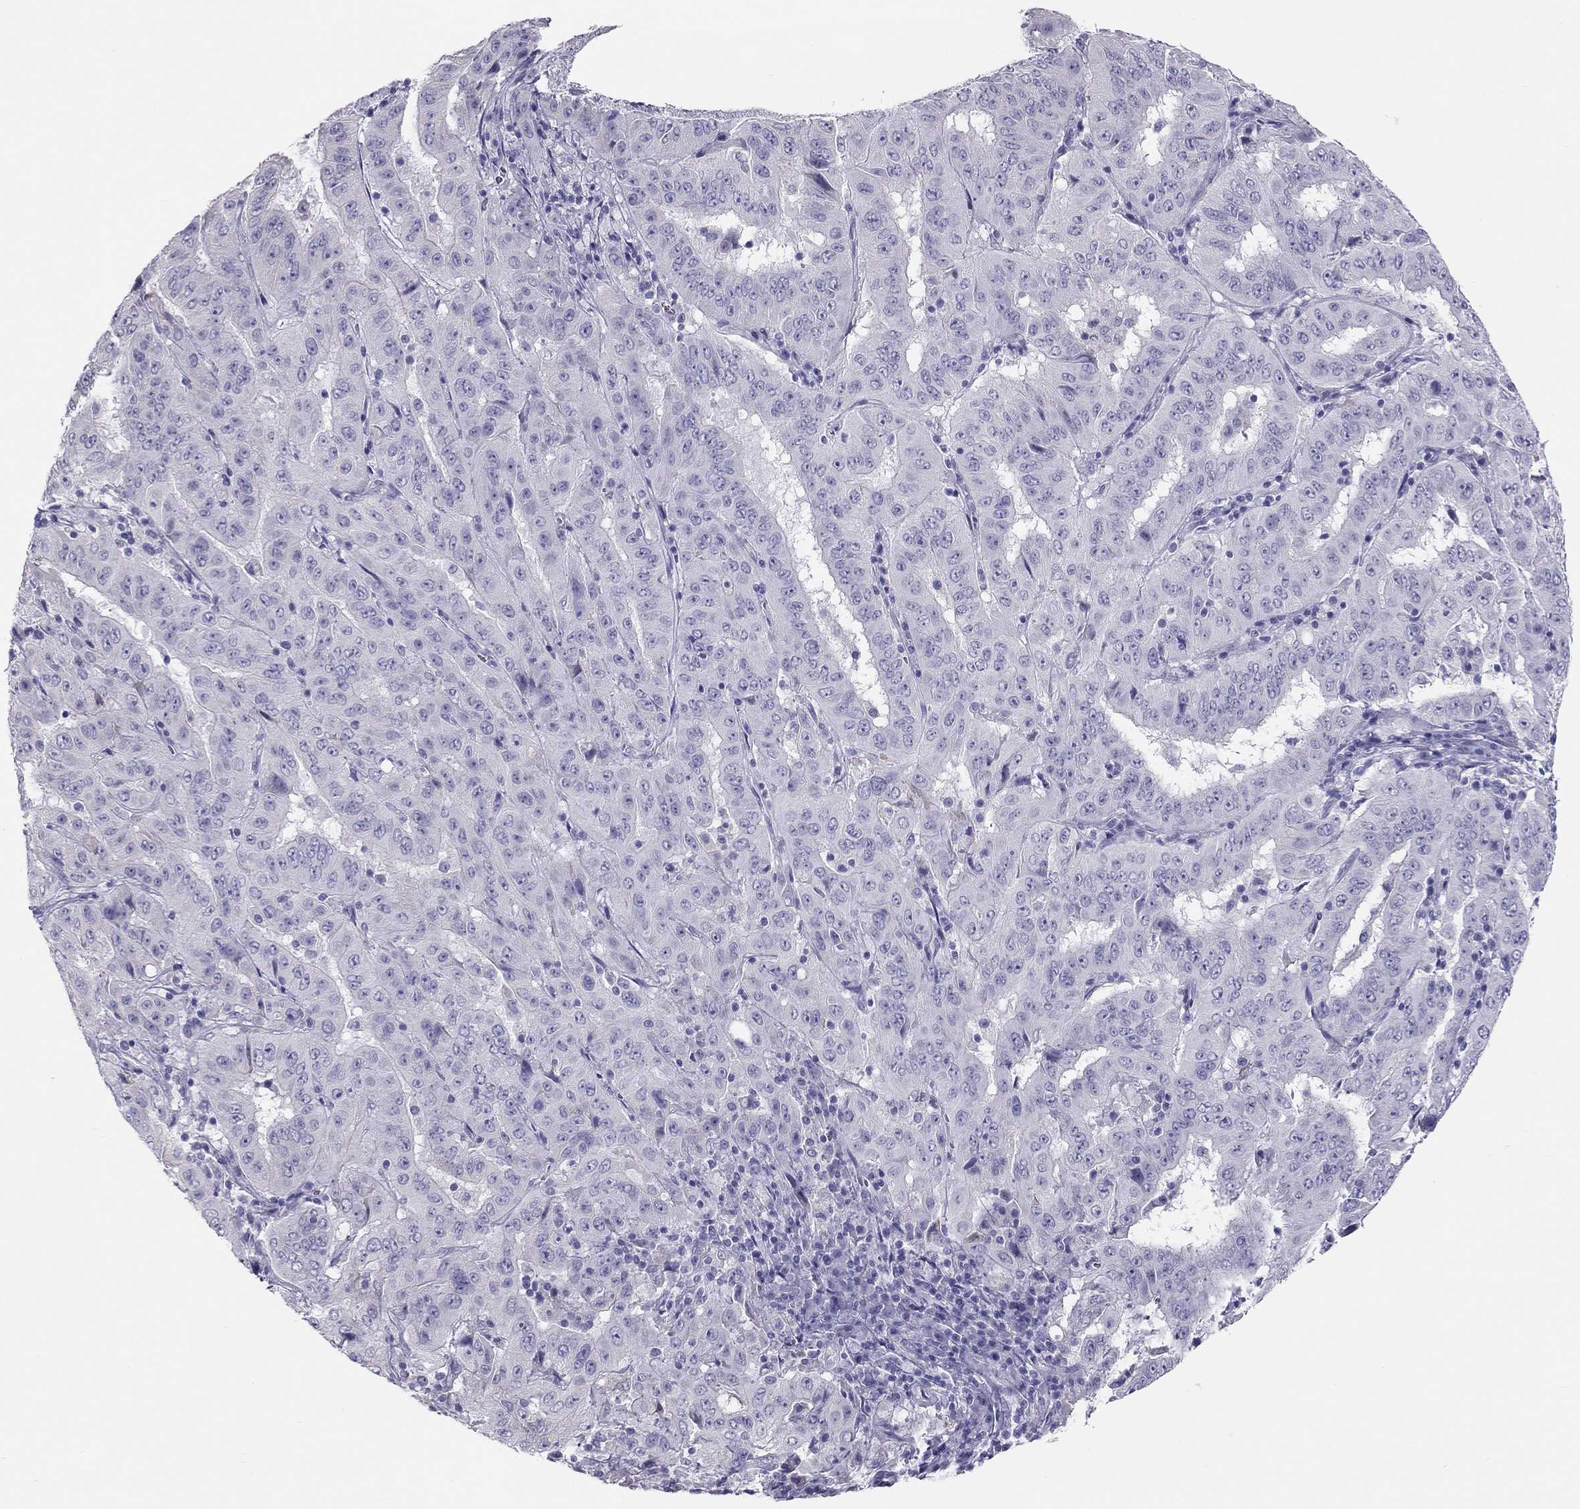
{"staining": {"intensity": "negative", "quantity": "none", "location": "none"}, "tissue": "pancreatic cancer", "cell_type": "Tumor cells", "image_type": "cancer", "snomed": [{"axis": "morphology", "description": "Adenocarcinoma, NOS"}, {"axis": "topography", "description": "Pancreas"}], "caption": "Micrograph shows no protein staining in tumor cells of pancreatic cancer tissue.", "gene": "SPATA12", "patient": {"sex": "male", "age": 63}}